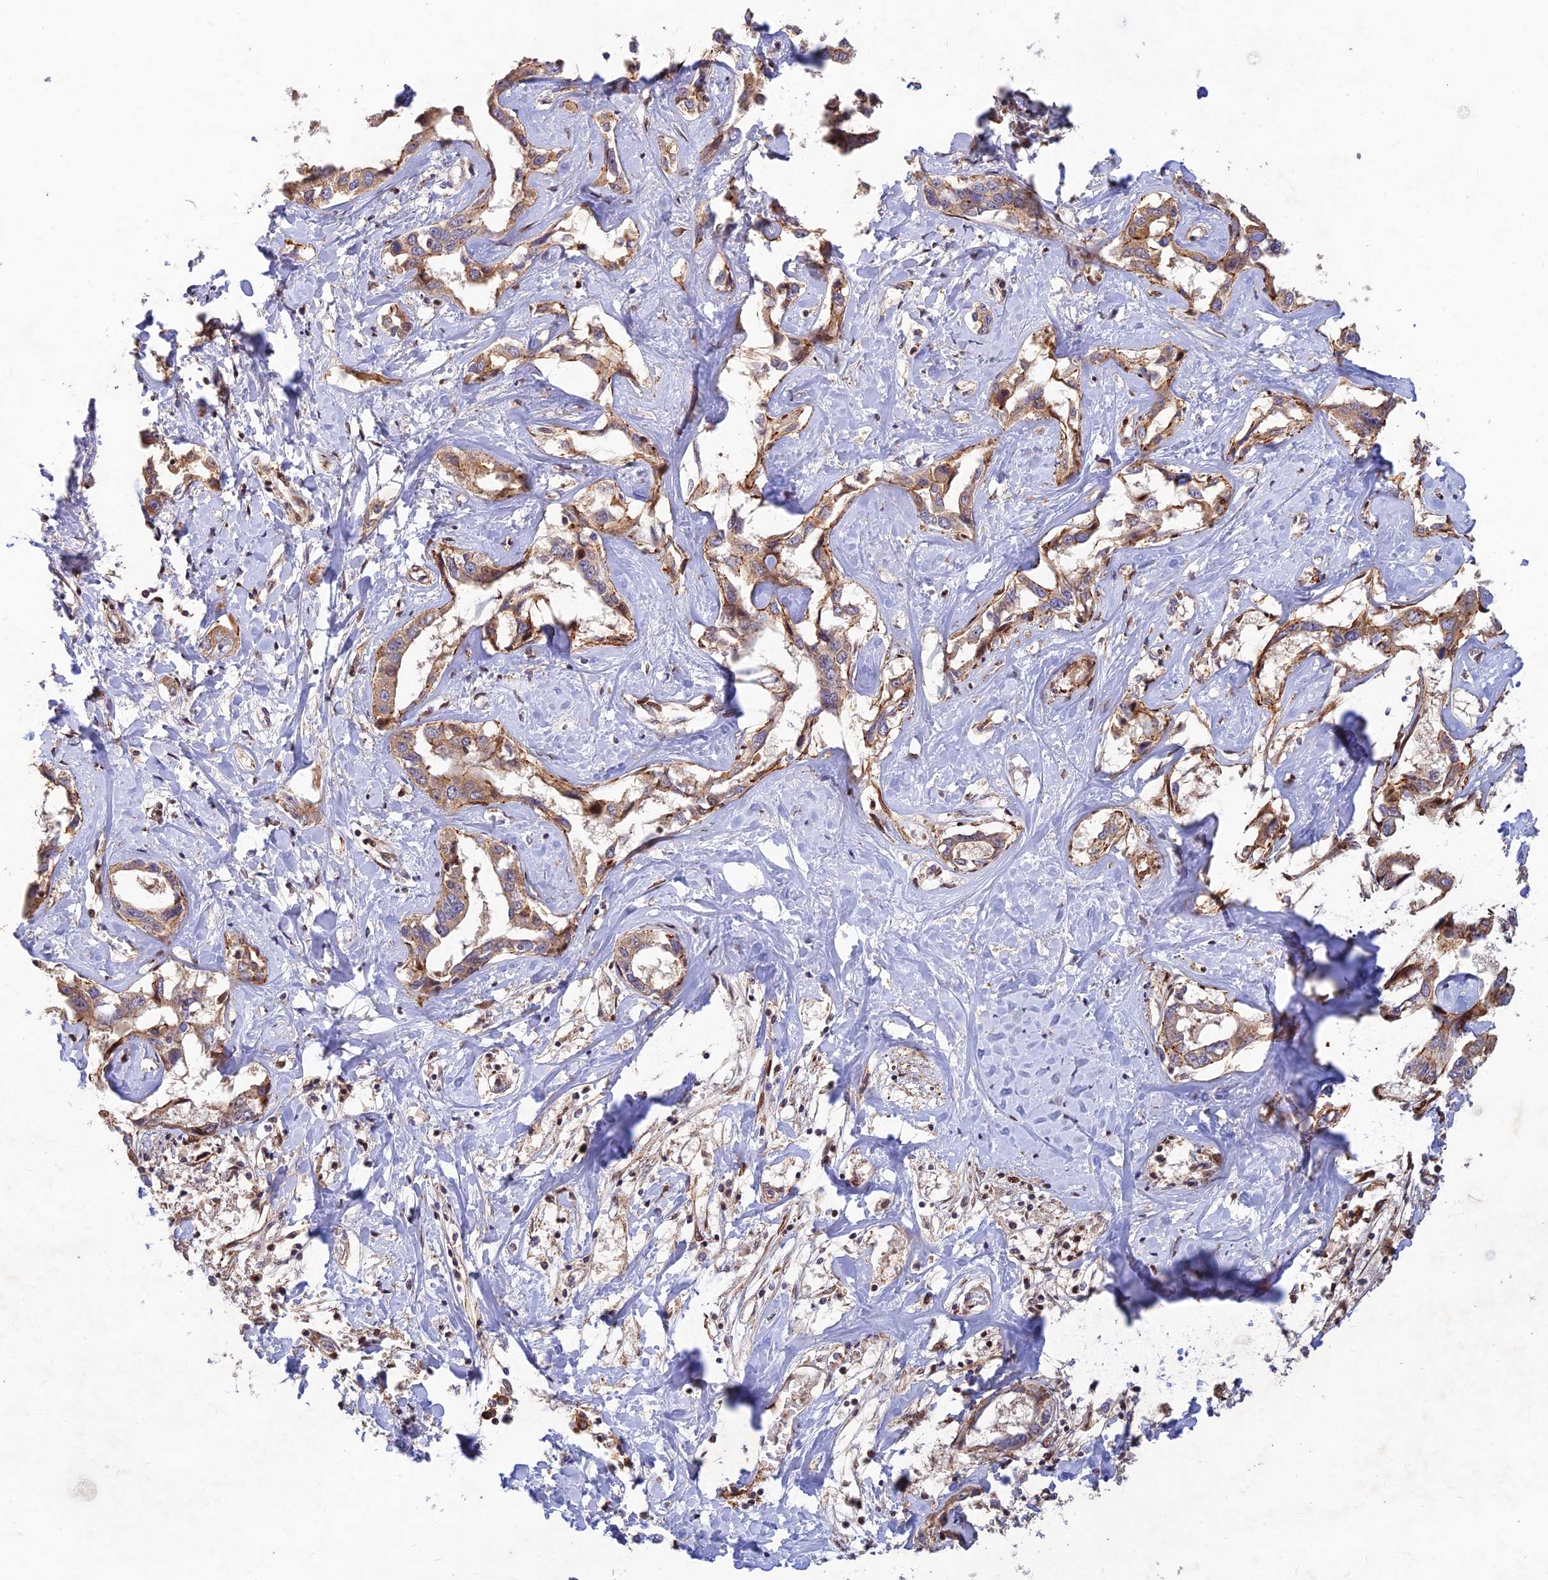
{"staining": {"intensity": "moderate", "quantity": "25%-75%", "location": "cytoplasmic/membranous"}, "tissue": "liver cancer", "cell_type": "Tumor cells", "image_type": "cancer", "snomed": [{"axis": "morphology", "description": "Cholangiocarcinoma"}, {"axis": "topography", "description": "Liver"}], "caption": "A brown stain shows moderate cytoplasmic/membranous positivity of a protein in human liver cancer tumor cells.", "gene": "RELCH", "patient": {"sex": "male", "age": 59}}